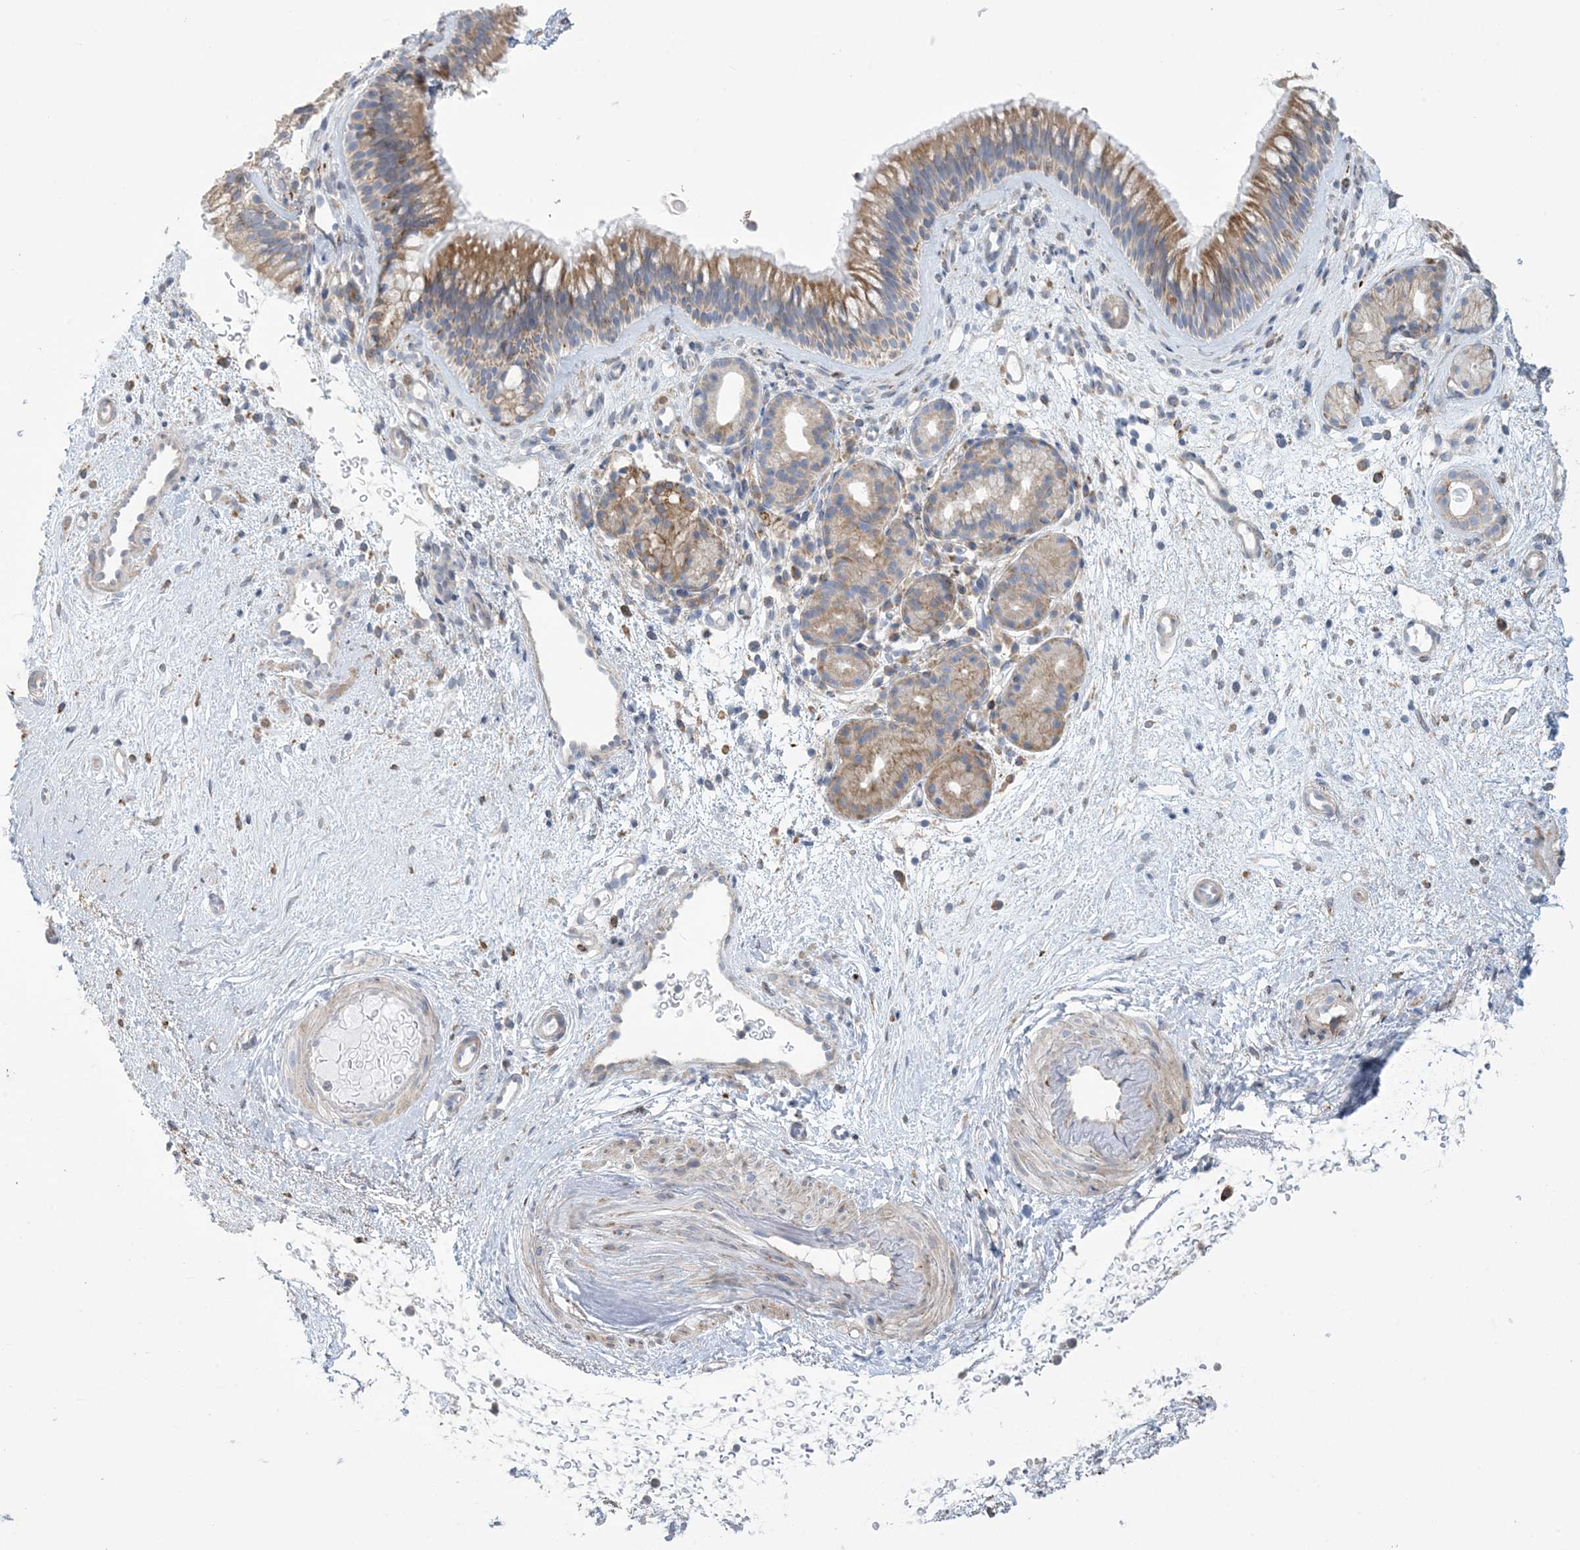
{"staining": {"intensity": "strong", "quantity": ">75%", "location": "cytoplasmic/membranous"}, "tissue": "nasopharynx", "cell_type": "Respiratory epithelial cells", "image_type": "normal", "snomed": [{"axis": "morphology", "description": "Normal tissue, NOS"}, {"axis": "morphology", "description": "Inflammation, NOS"}, {"axis": "morphology", "description": "Malignant melanoma, Metastatic site"}, {"axis": "topography", "description": "Nasopharynx"}], "caption": "Brown immunohistochemical staining in benign human nasopharynx demonstrates strong cytoplasmic/membranous staining in about >75% of respiratory epithelial cells. Nuclei are stained in blue.", "gene": "SHANK1", "patient": {"sex": "male", "age": 70}}